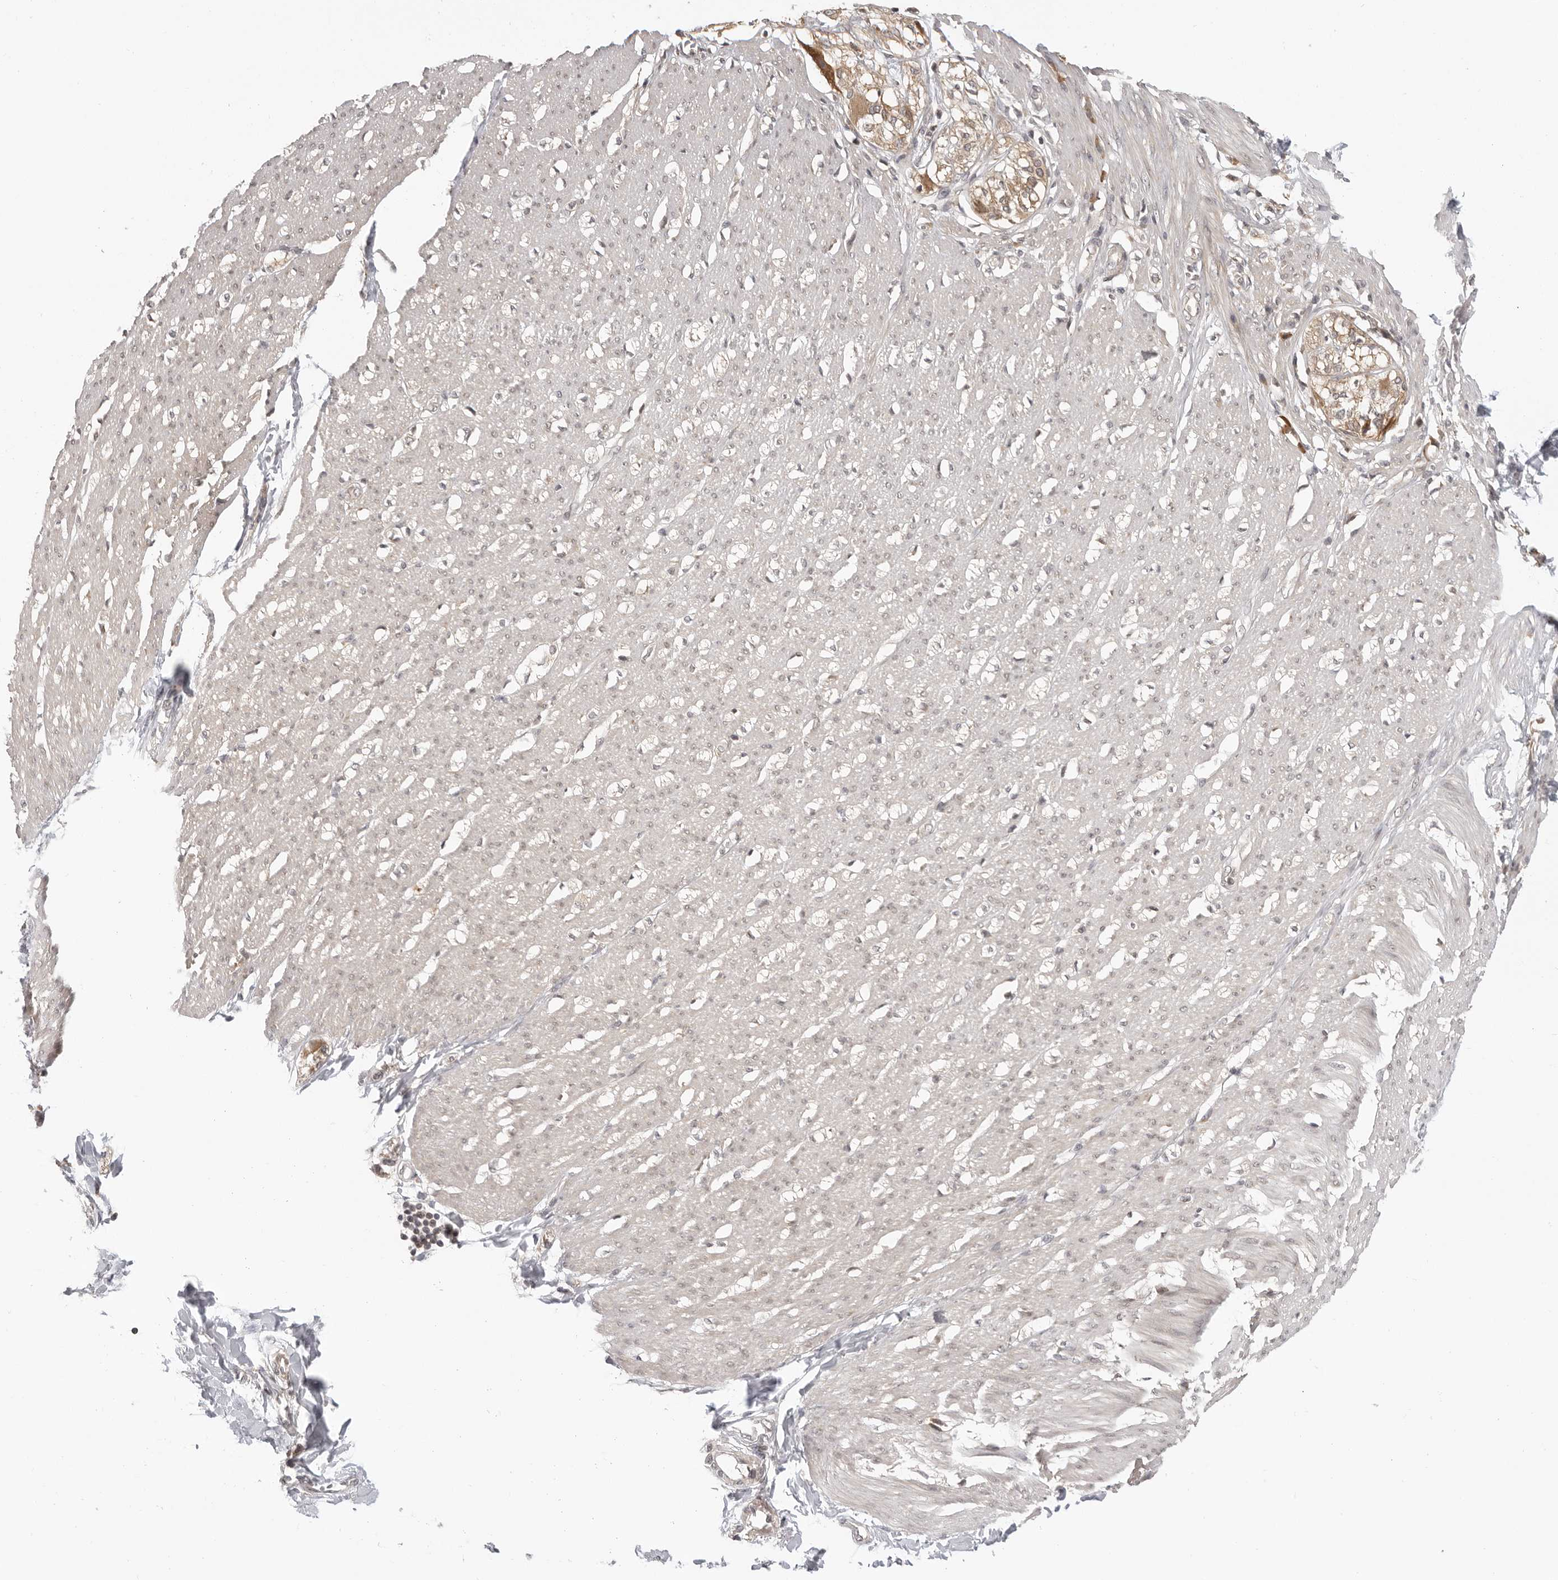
{"staining": {"intensity": "weak", "quantity": "<25%", "location": "cytoplasmic/membranous,nuclear"}, "tissue": "smooth muscle", "cell_type": "Smooth muscle cells", "image_type": "normal", "snomed": [{"axis": "morphology", "description": "Normal tissue, NOS"}, {"axis": "morphology", "description": "Adenocarcinoma, NOS"}, {"axis": "topography", "description": "Colon"}, {"axis": "topography", "description": "Peripheral nerve tissue"}], "caption": "Unremarkable smooth muscle was stained to show a protein in brown. There is no significant staining in smooth muscle cells. (DAB immunohistochemistry (IHC), high magnification).", "gene": "PRRC2A", "patient": {"sex": "male", "age": 14}}